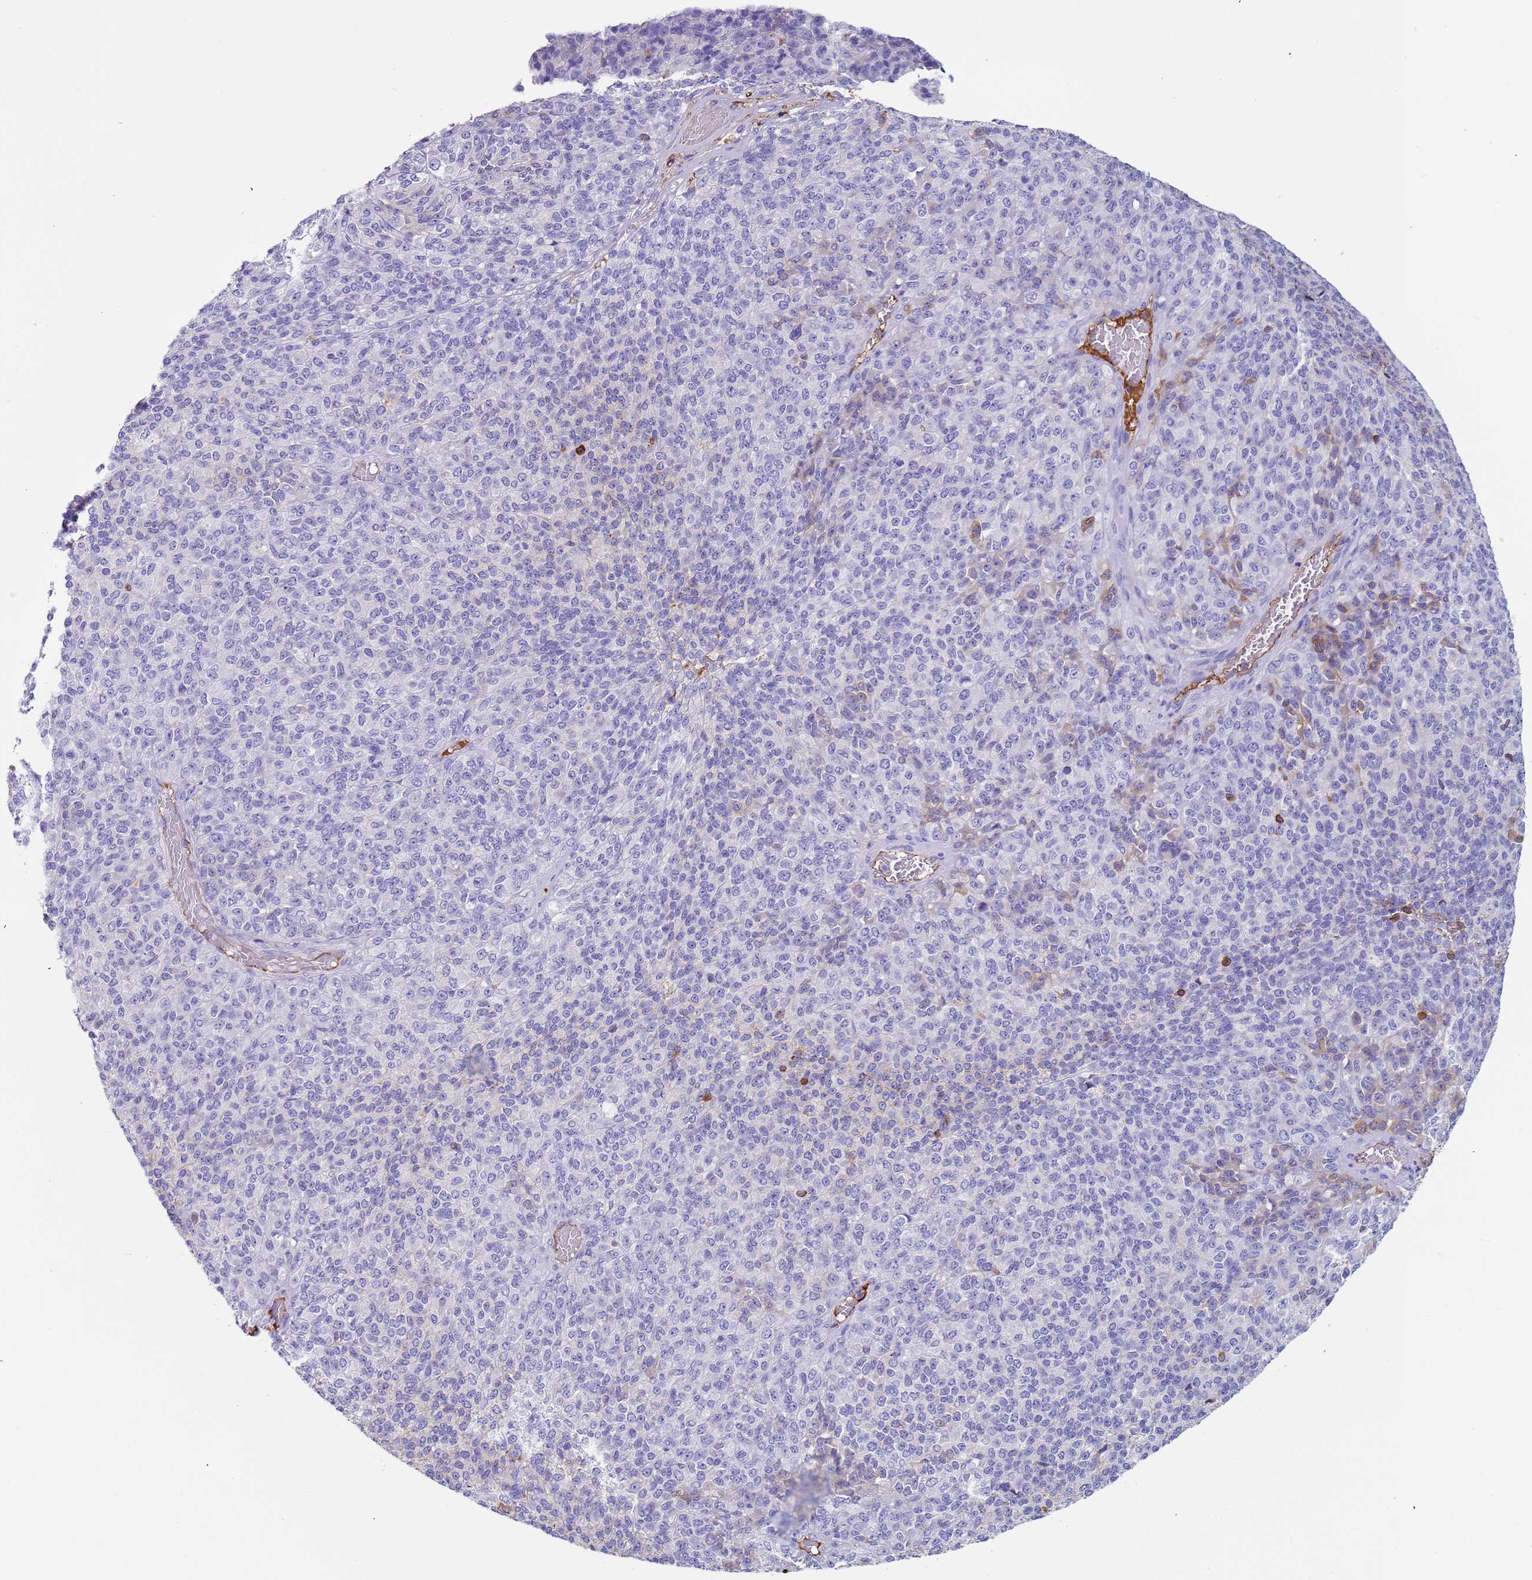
{"staining": {"intensity": "negative", "quantity": "none", "location": "none"}, "tissue": "melanoma", "cell_type": "Tumor cells", "image_type": "cancer", "snomed": [{"axis": "morphology", "description": "Malignant melanoma, Metastatic site"}, {"axis": "topography", "description": "Brain"}], "caption": "Tumor cells are negative for protein expression in human malignant melanoma (metastatic site).", "gene": "CYSLTR2", "patient": {"sex": "female", "age": 56}}